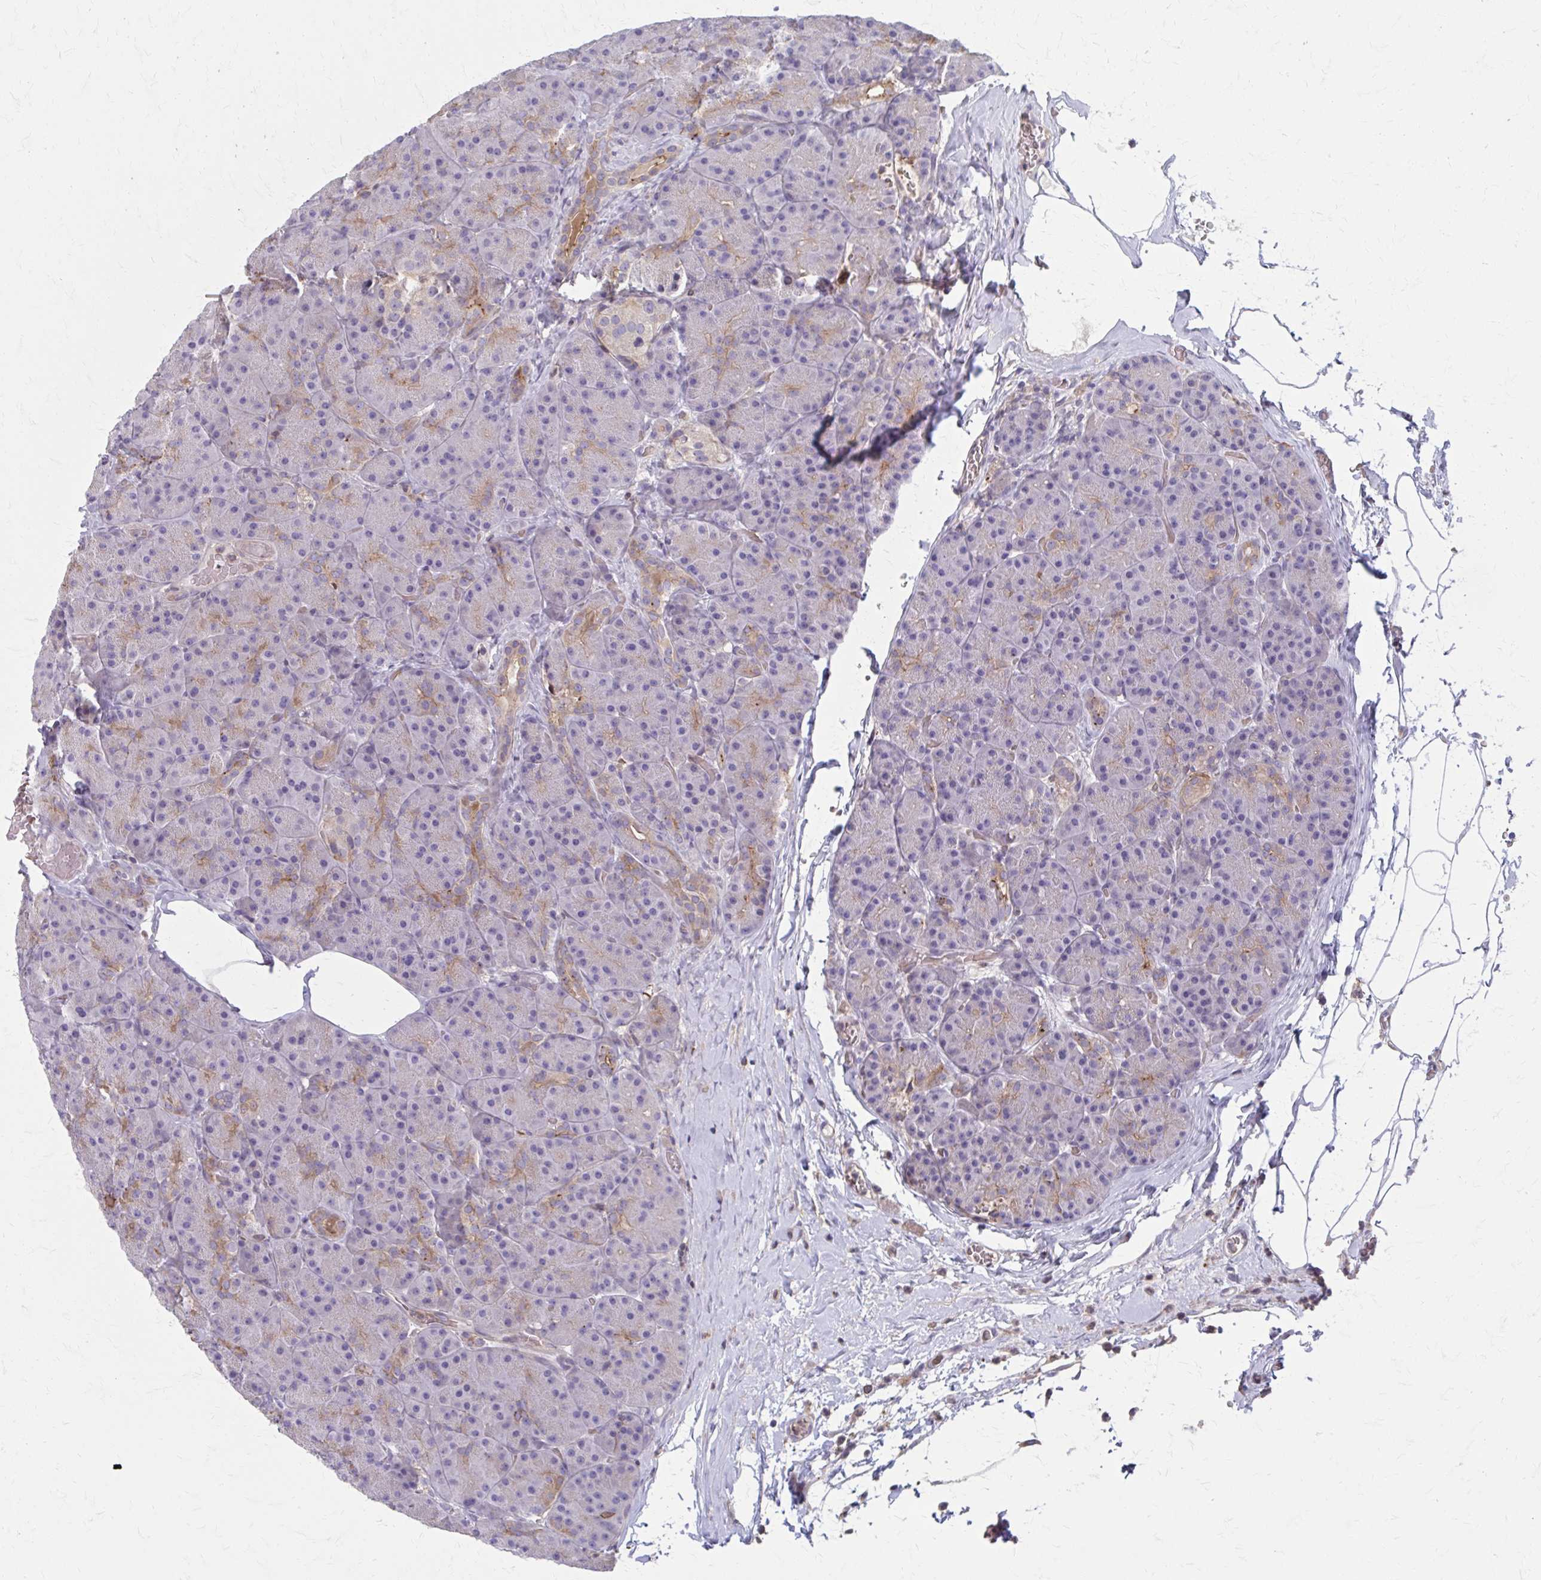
{"staining": {"intensity": "moderate", "quantity": "<25%", "location": "cytoplasmic/membranous"}, "tissue": "pancreas", "cell_type": "Exocrine glandular cells", "image_type": "normal", "snomed": [{"axis": "morphology", "description": "Normal tissue, NOS"}, {"axis": "topography", "description": "Pancreas"}], "caption": "Moderate cytoplasmic/membranous staining for a protein is seen in approximately <25% of exocrine glandular cells of benign pancreas using IHC.", "gene": "MMP14", "patient": {"sex": "male", "age": 57}}